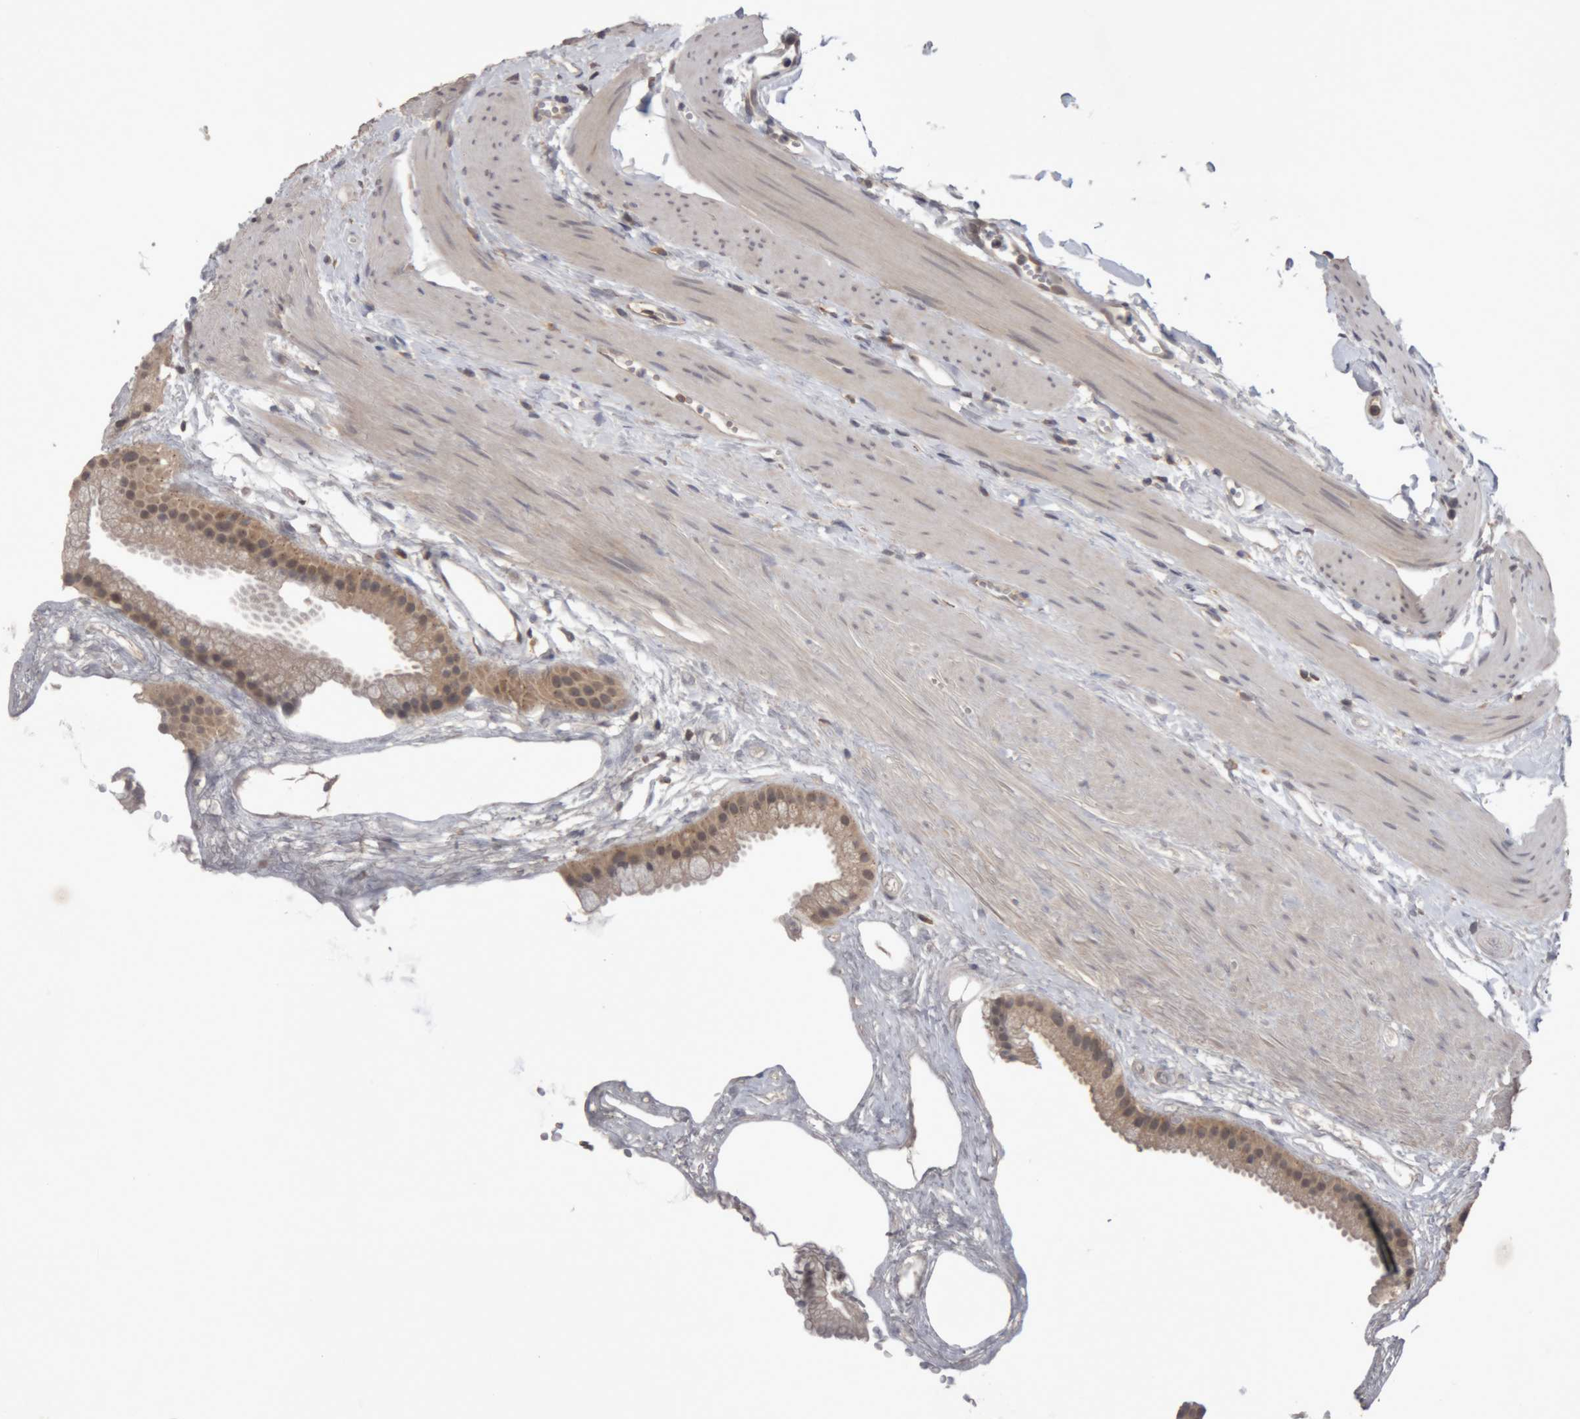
{"staining": {"intensity": "moderate", "quantity": ">75%", "location": "cytoplasmic/membranous"}, "tissue": "gallbladder", "cell_type": "Glandular cells", "image_type": "normal", "snomed": [{"axis": "morphology", "description": "Normal tissue, NOS"}, {"axis": "topography", "description": "Gallbladder"}], "caption": "Protein staining of unremarkable gallbladder exhibits moderate cytoplasmic/membranous staining in approximately >75% of glandular cells.", "gene": "NFATC2", "patient": {"sex": "female", "age": 64}}